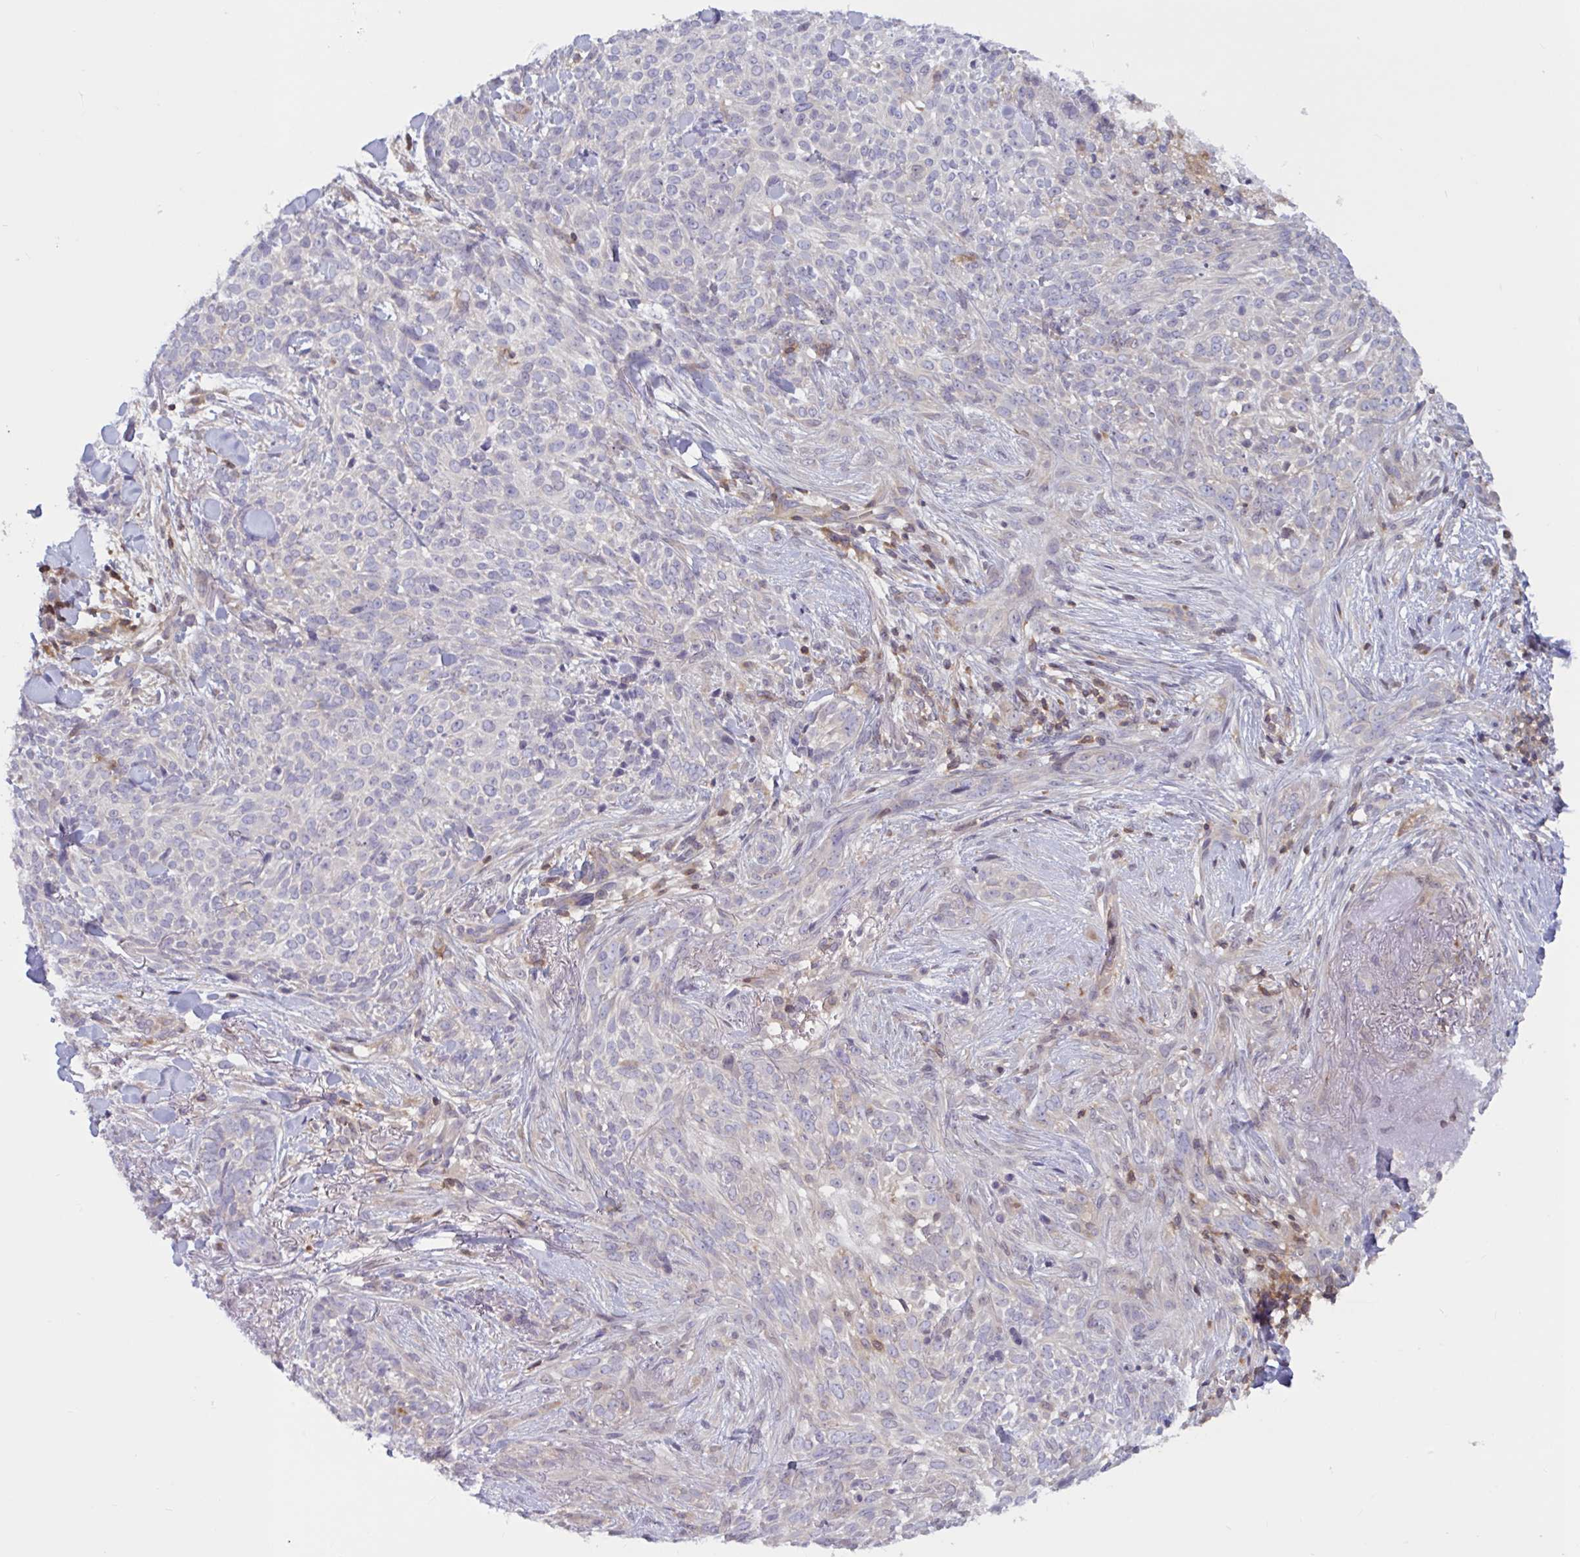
{"staining": {"intensity": "negative", "quantity": "none", "location": "none"}, "tissue": "skin cancer", "cell_type": "Tumor cells", "image_type": "cancer", "snomed": [{"axis": "morphology", "description": "Basal cell carcinoma"}, {"axis": "topography", "description": "Skin"}, {"axis": "topography", "description": "Skin of face"}], "caption": "An immunohistochemistry (IHC) image of skin basal cell carcinoma is shown. There is no staining in tumor cells of skin basal cell carcinoma.", "gene": "TANK", "patient": {"sex": "female", "age": 90}}